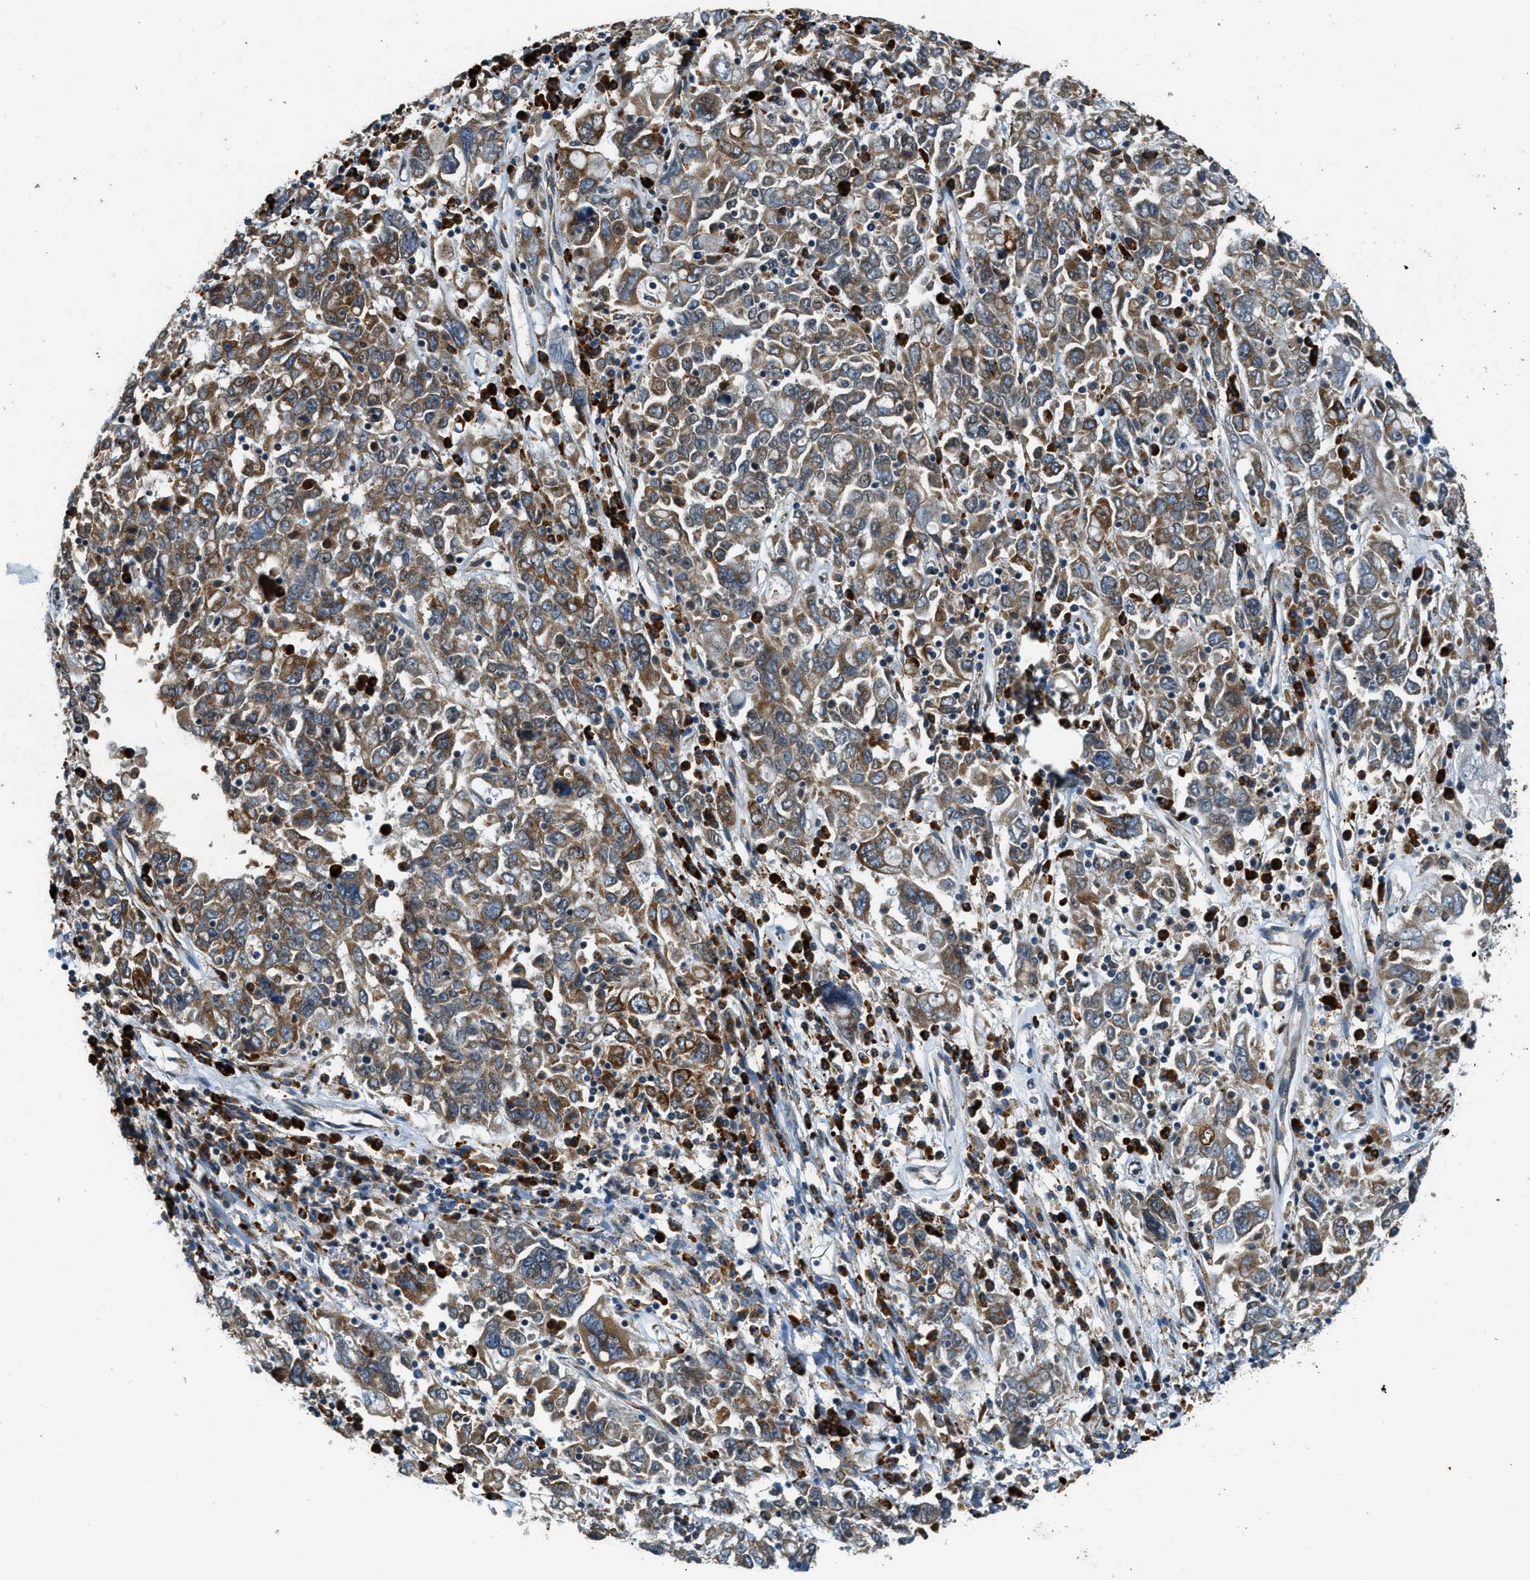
{"staining": {"intensity": "moderate", "quantity": ">75%", "location": "cytoplasmic/membranous"}, "tissue": "ovarian cancer", "cell_type": "Tumor cells", "image_type": "cancer", "snomed": [{"axis": "morphology", "description": "Carcinoma, endometroid"}, {"axis": "topography", "description": "Ovary"}], "caption": "Moderate cytoplasmic/membranous protein staining is seen in approximately >75% of tumor cells in ovarian cancer.", "gene": "HERC2", "patient": {"sex": "female", "age": 62}}